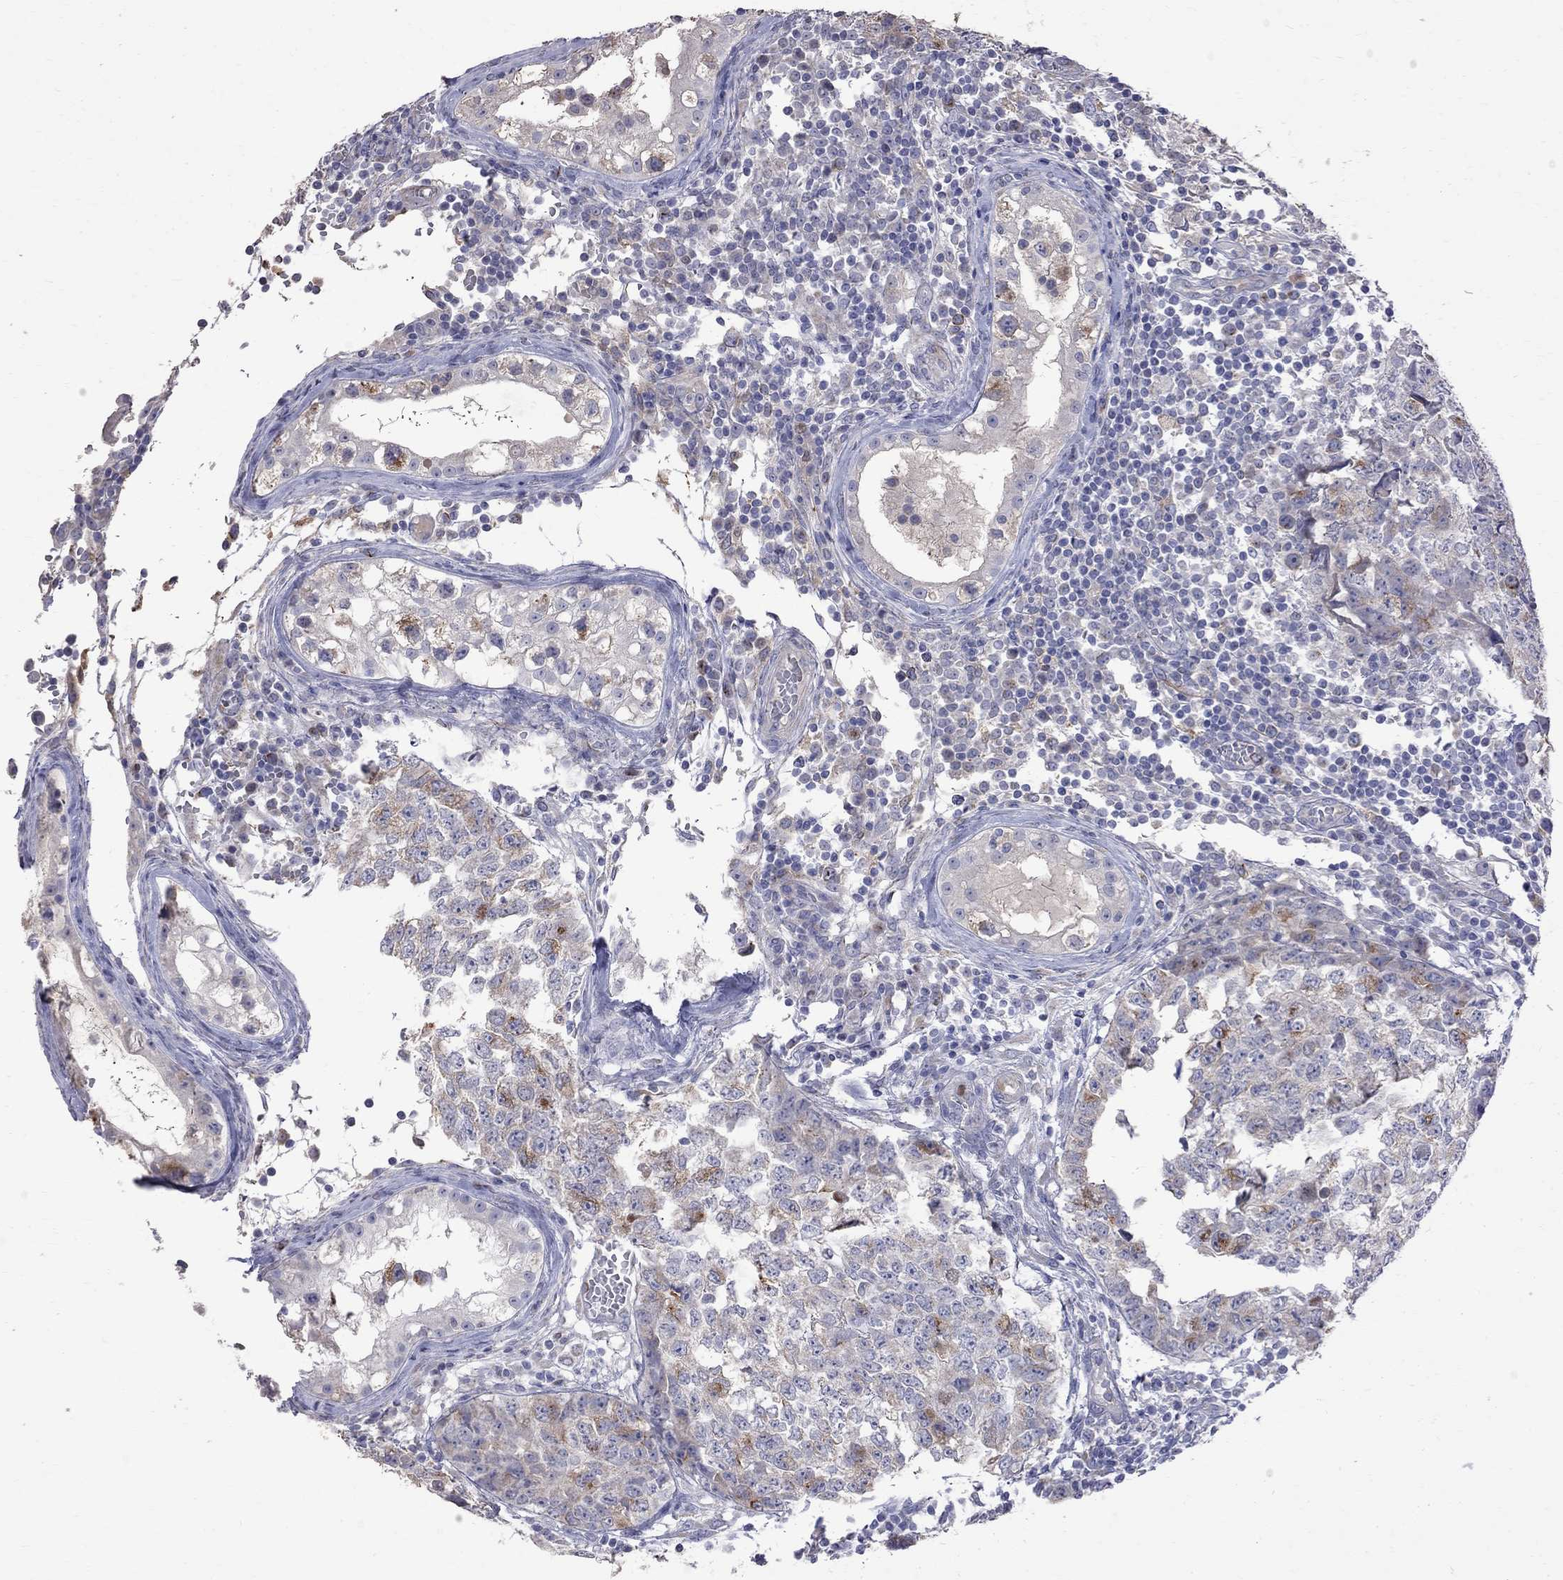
{"staining": {"intensity": "moderate", "quantity": "<25%", "location": "cytoplasmic/membranous"}, "tissue": "testis cancer", "cell_type": "Tumor cells", "image_type": "cancer", "snomed": [{"axis": "morphology", "description": "Carcinoma, Embryonal, NOS"}, {"axis": "topography", "description": "Testis"}], "caption": "IHC photomicrograph of neoplastic tissue: embryonal carcinoma (testis) stained using IHC shows low levels of moderate protein expression localized specifically in the cytoplasmic/membranous of tumor cells, appearing as a cytoplasmic/membranous brown color.", "gene": "CKAP2", "patient": {"sex": "male", "age": 23}}